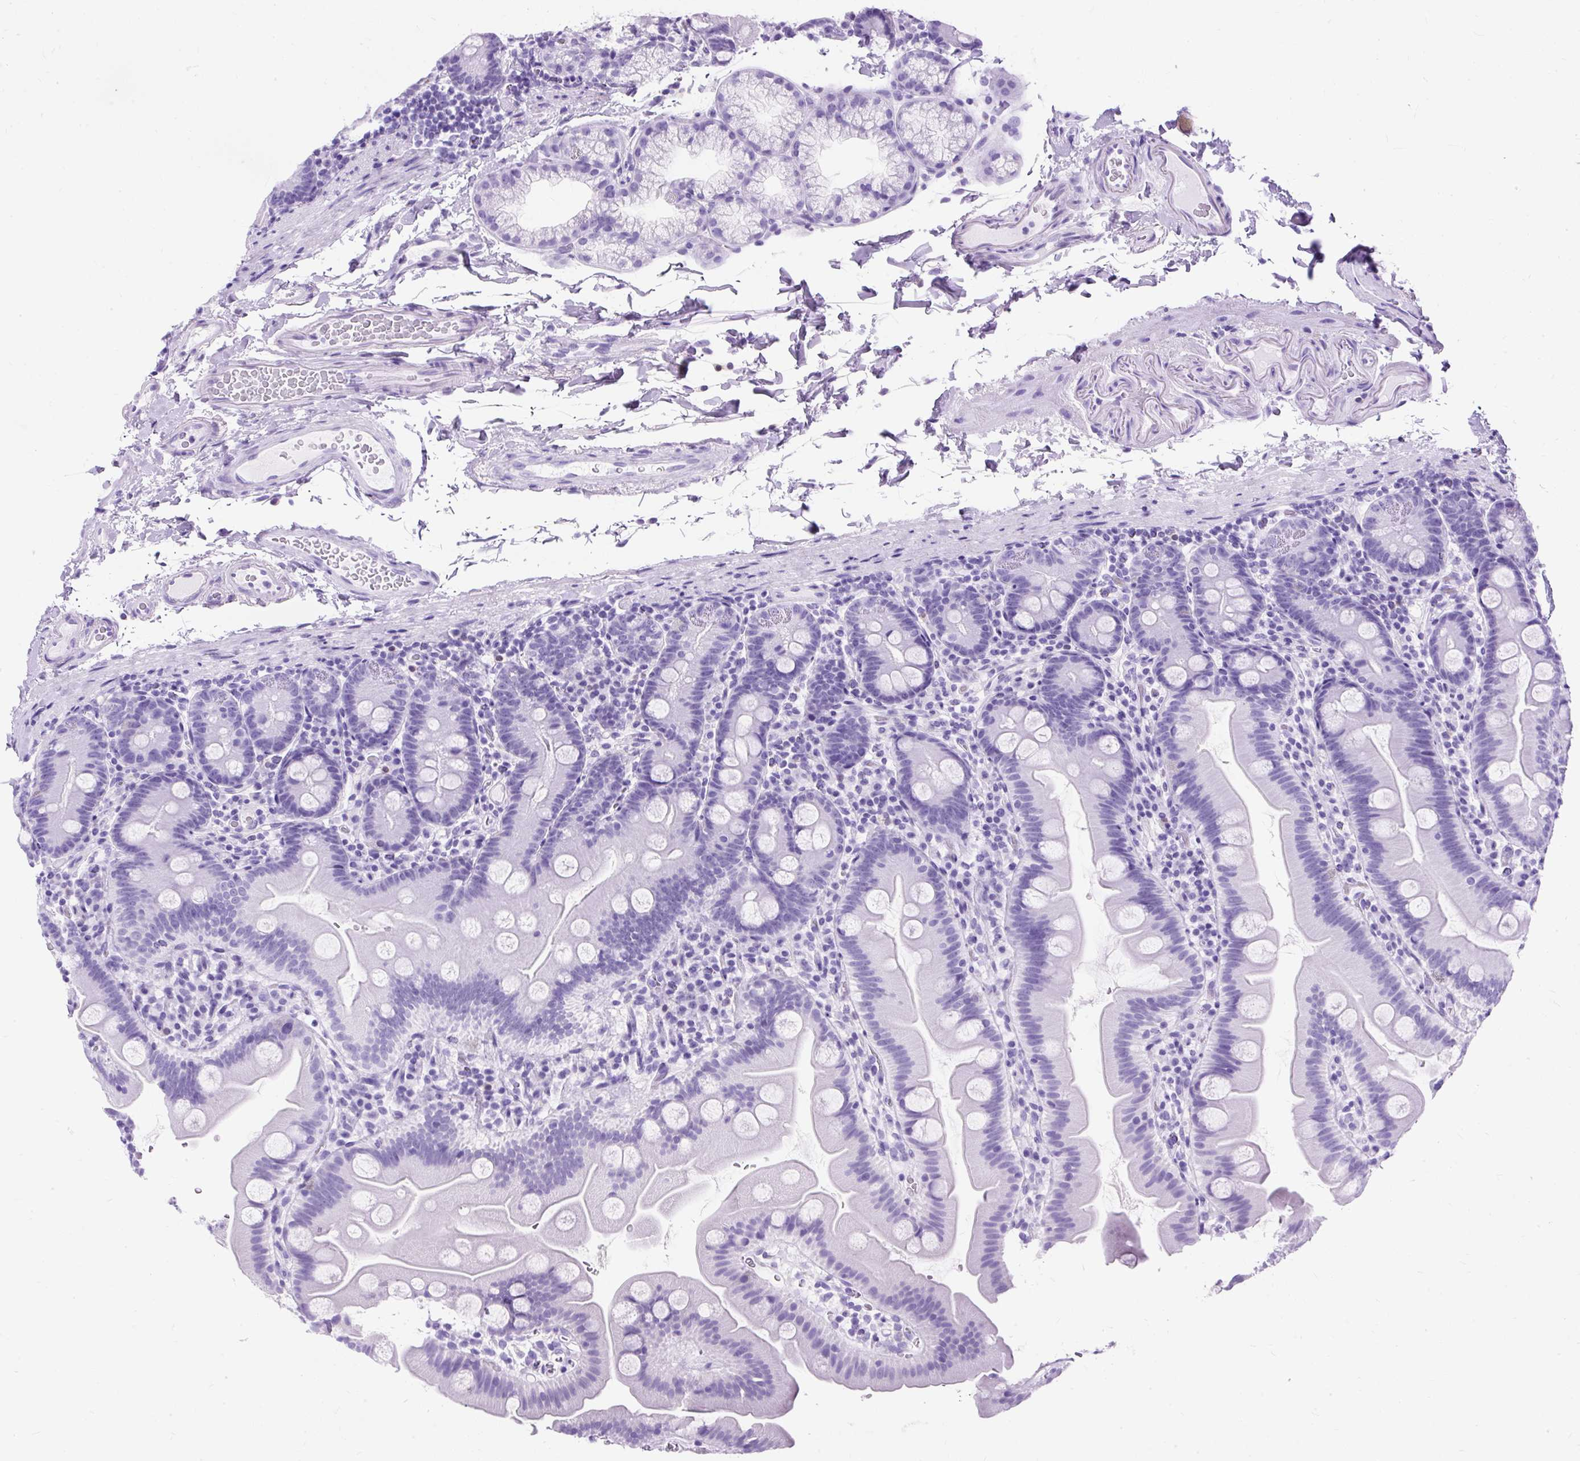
{"staining": {"intensity": "negative", "quantity": "none", "location": "none"}, "tissue": "small intestine", "cell_type": "Glandular cells", "image_type": "normal", "snomed": [{"axis": "morphology", "description": "Normal tissue, NOS"}, {"axis": "topography", "description": "Small intestine"}], "caption": "This is an immunohistochemistry (IHC) image of normal small intestine. There is no staining in glandular cells.", "gene": "PVALB", "patient": {"sex": "female", "age": 68}}